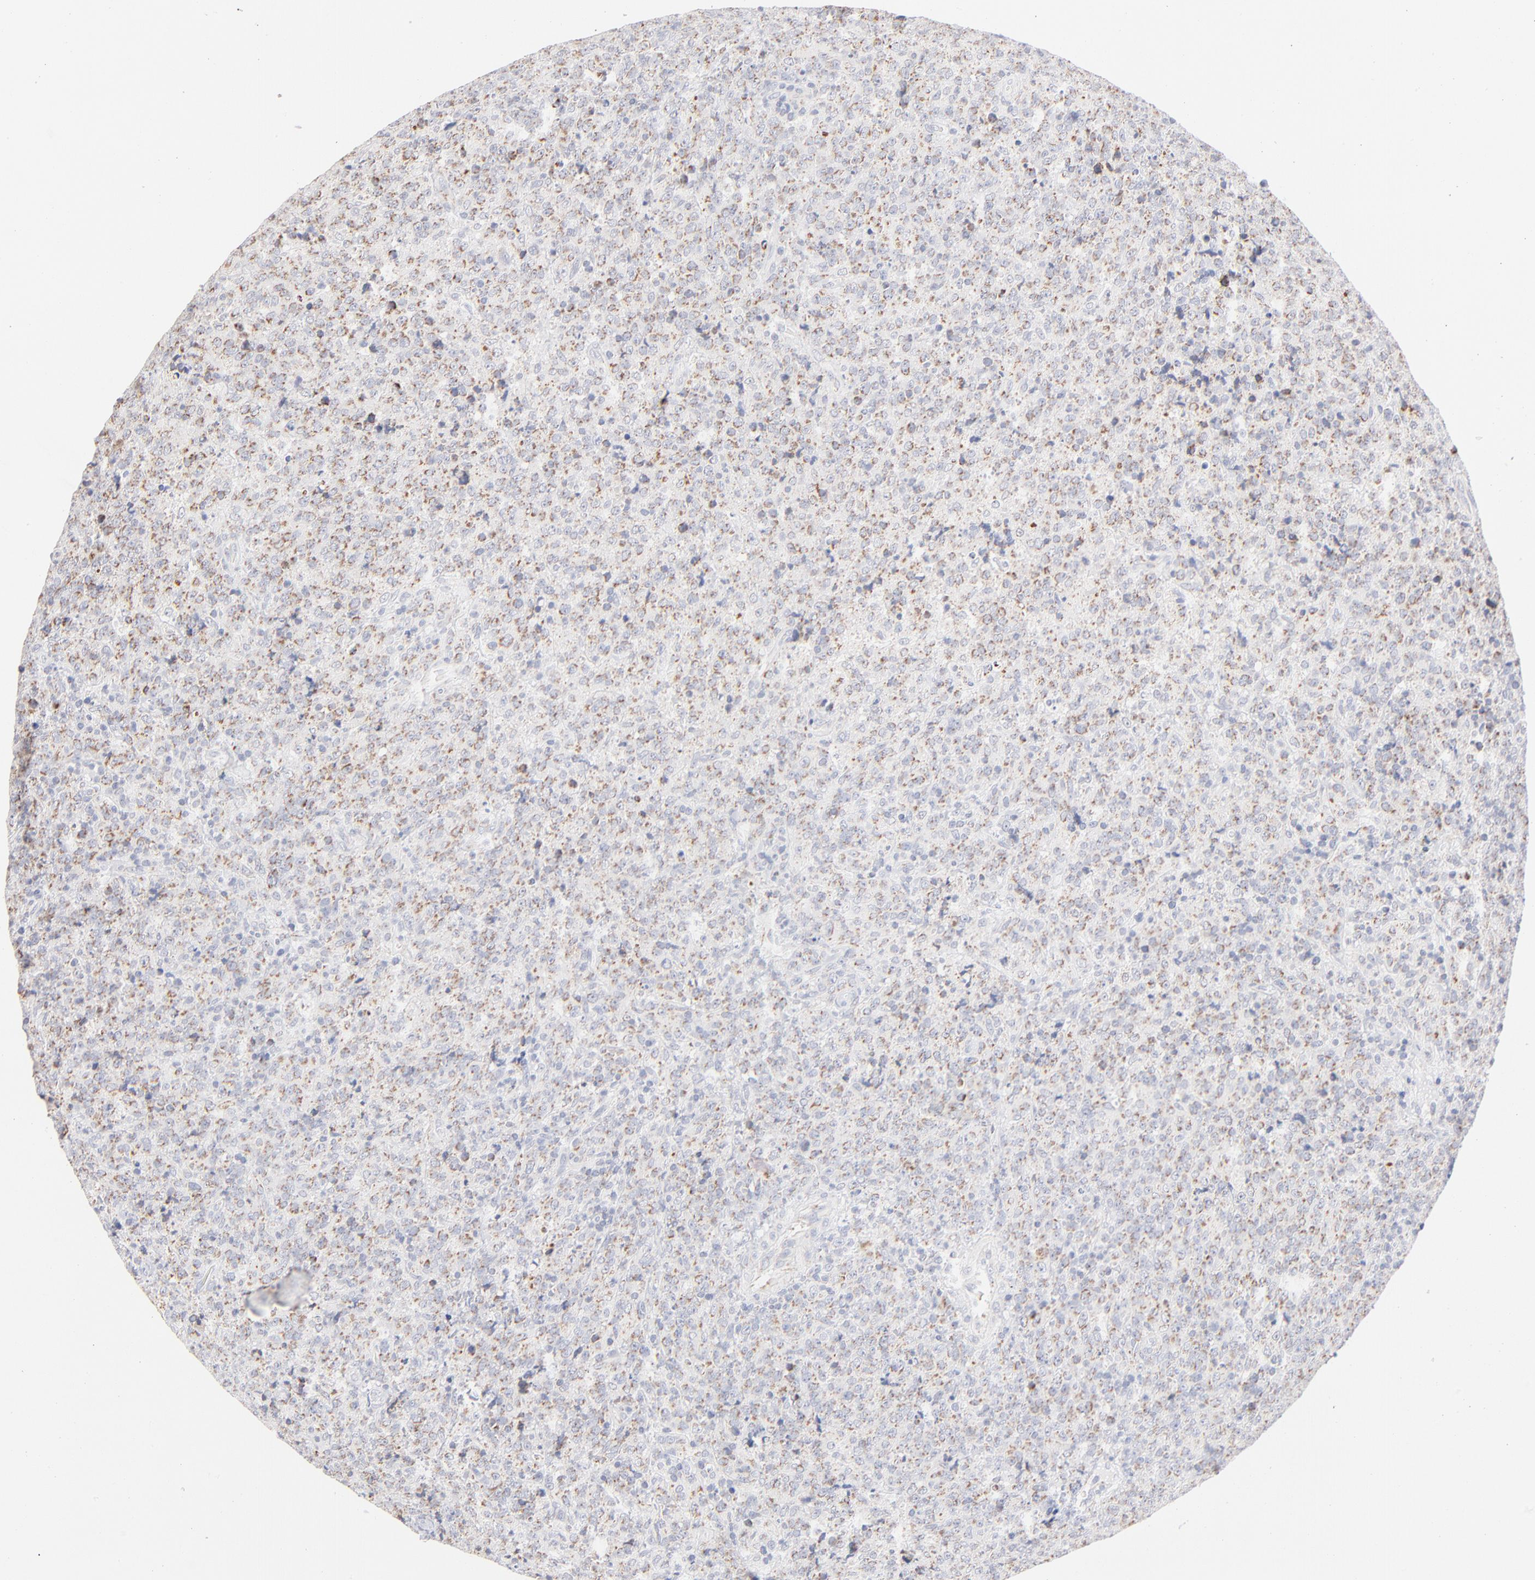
{"staining": {"intensity": "moderate", "quantity": "25%-75%", "location": "cytoplasmic/membranous"}, "tissue": "lymphoma", "cell_type": "Tumor cells", "image_type": "cancer", "snomed": [{"axis": "morphology", "description": "Malignant lymphoma, non-Hodgkin's type, High grade"}, {"axis": "topography", "description": "Tonsil"}], "caption": "Brown immunohistochemical staining in human malignant lymphoma, non-Hodgkin's type (high-grade) exhibits moderate cytoplasmic/membranous staining in approximately 25%-75% of tumor cells.", "gene": "MRPL58", "patient": {"sex": "female", "age": 36}}